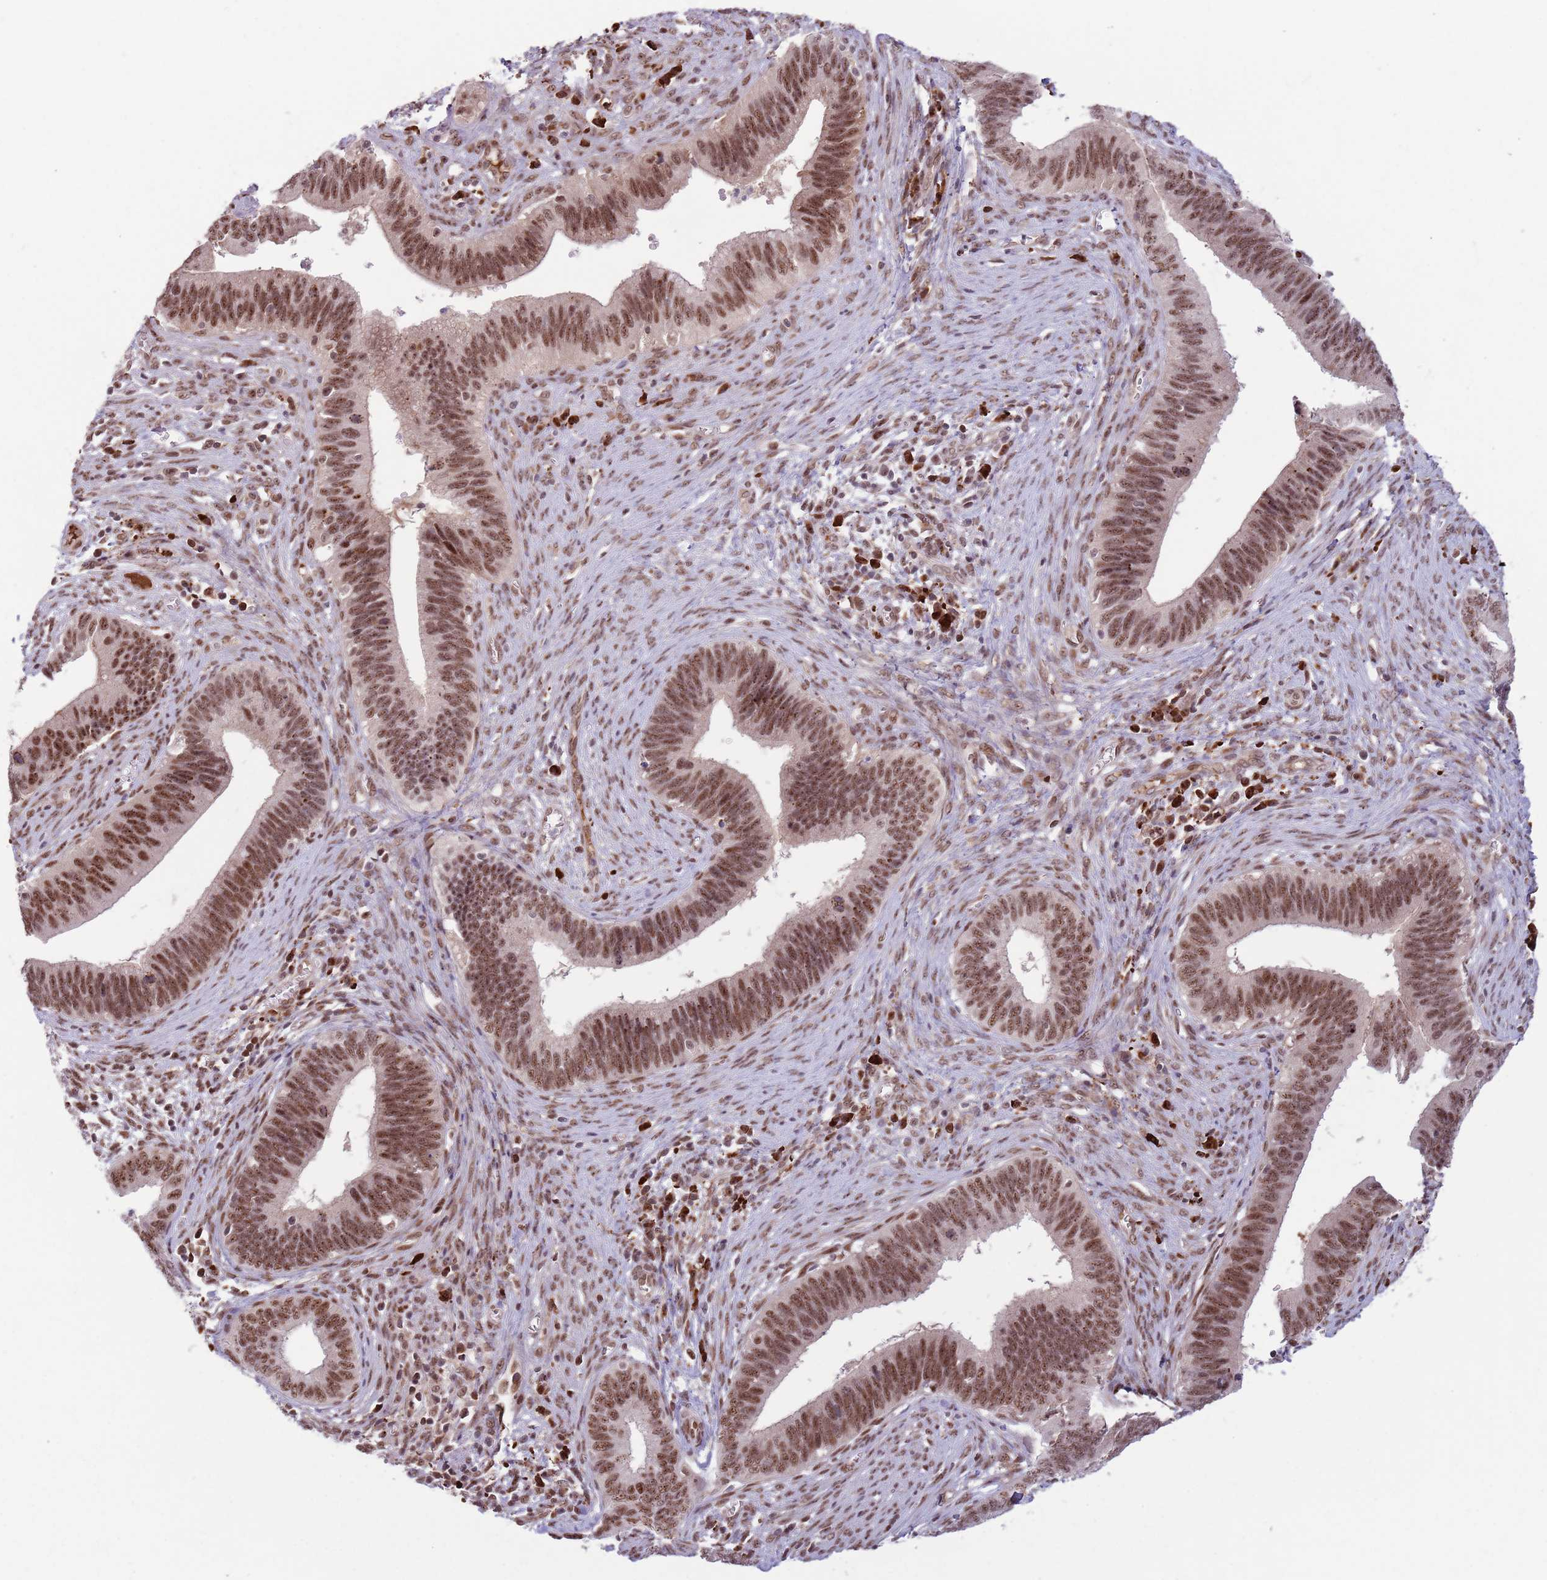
{"staining": {"intensity": "moderate", "quantity": ">75%", "location": "nuclear"}, "tissue": "cervical cancer", "cell_type": "Tumor cells", "image_type": "cancer", "snomed": [{"axis": "morphology", "description": "Adenocarcinoma, NOS"}, {"axis": "topography", "description": "Cervix"}], "caption": "Protein staining demonstrates moderate nuclear expression in approximately >75% of tumor cells in cervical adenocarcinoma. Using DAB (3,3'-diaminobenzidine) (brown) and hematoxylin (blue) stains, captured at high magnification using brightfield microscopy.", "gene": "SIPA1L3", "patient": {"sex": "female", "age": 42}}